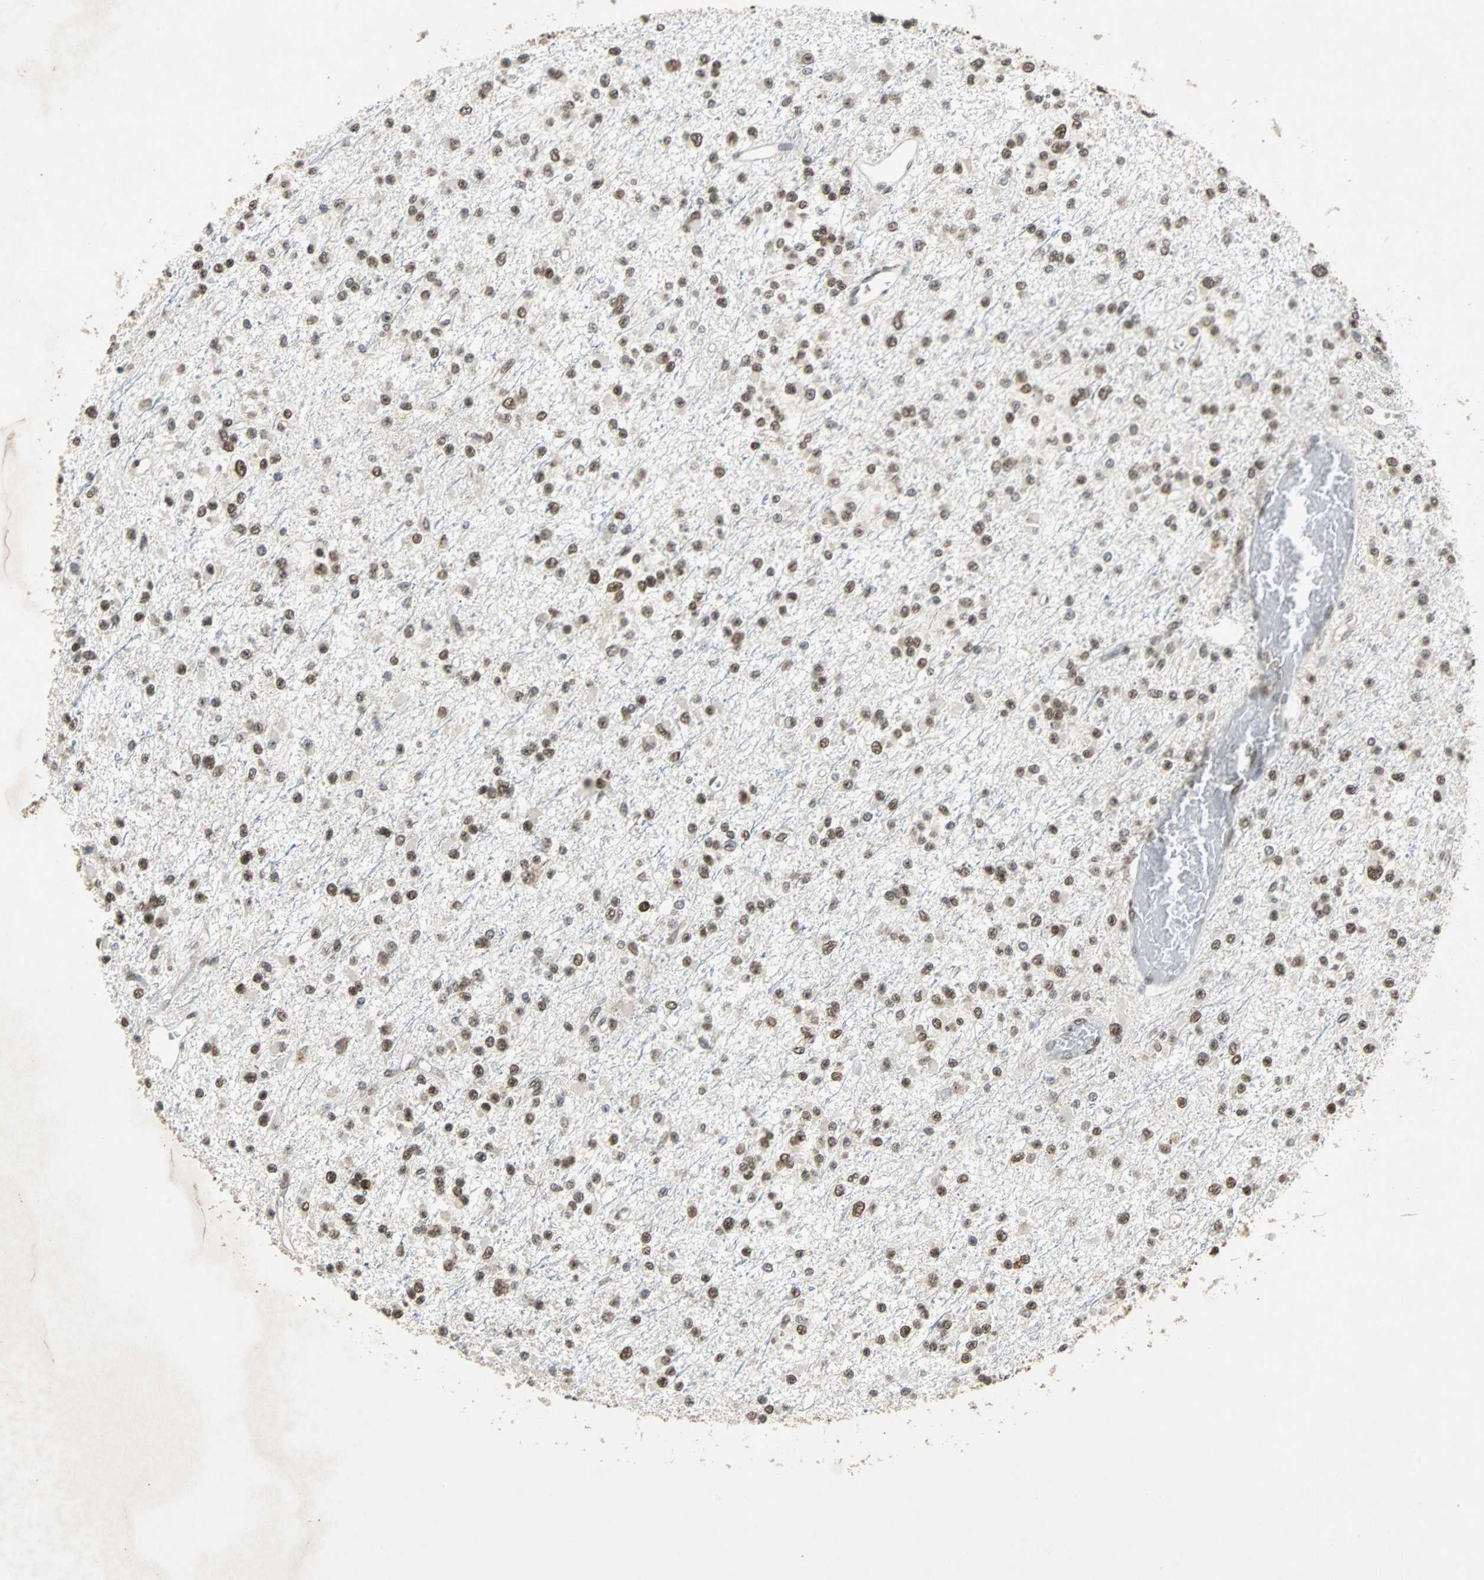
{"staining": {"intensity": "moderate", "quantity": ">75%", "location": "nuclear"}, "tissue": "glioma", "cell_type": "Tumor cells", "image_type": "cancer", "snomed": [{"axis": "morphology", "description": "Glioma, malignant, Low grade"}, {"axis": "topography", "description": "Brain"}], "caption": "A high-resolution photomicrograph shows immunohistochemistry staining of glioma, which shows moderate nuclear positivity in approximately >75% of tumor cells.", "gene": "PHC1", "patient": {"sex": "female", "age": 22}}